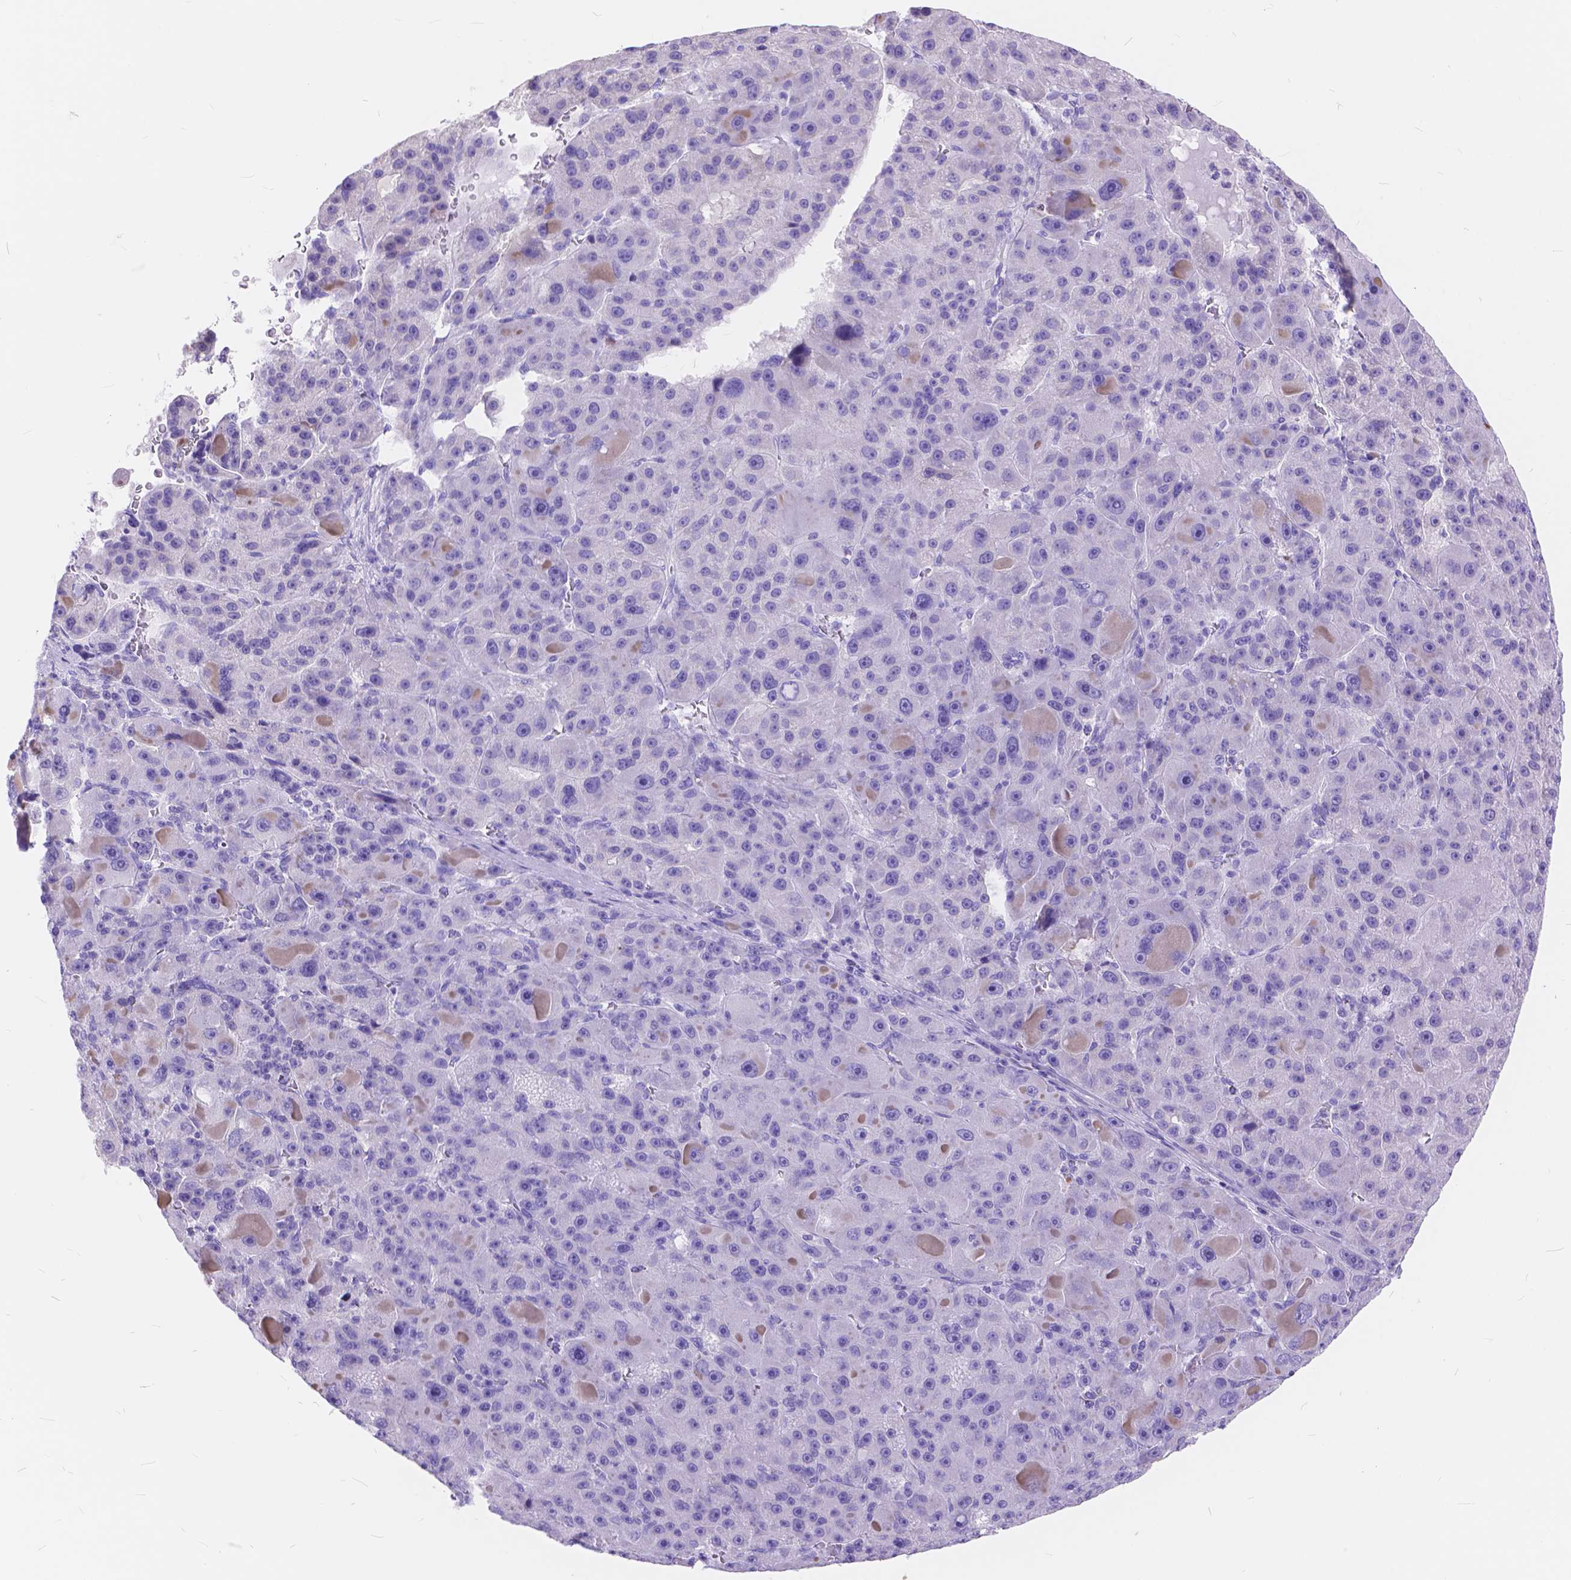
{"staining": {"intensity": "negative", "quantity": "none", "location": "none"}, "tissue": "liver cancer", "cell_type": "Tumor cells", "image_type": "cancer", "snomed": [{"axis": "morphology", "description": "Carcinoma, Hepatocellular, NOS"}, {"axis": "topography", "description": "Liver"}], "caption": "The histopathology image exhibits no significant positivity in tumor cells of liver hepatocellular carcinoma.", "gene": "FOXL2", "patient": {"sex": "male", "age": 76}}